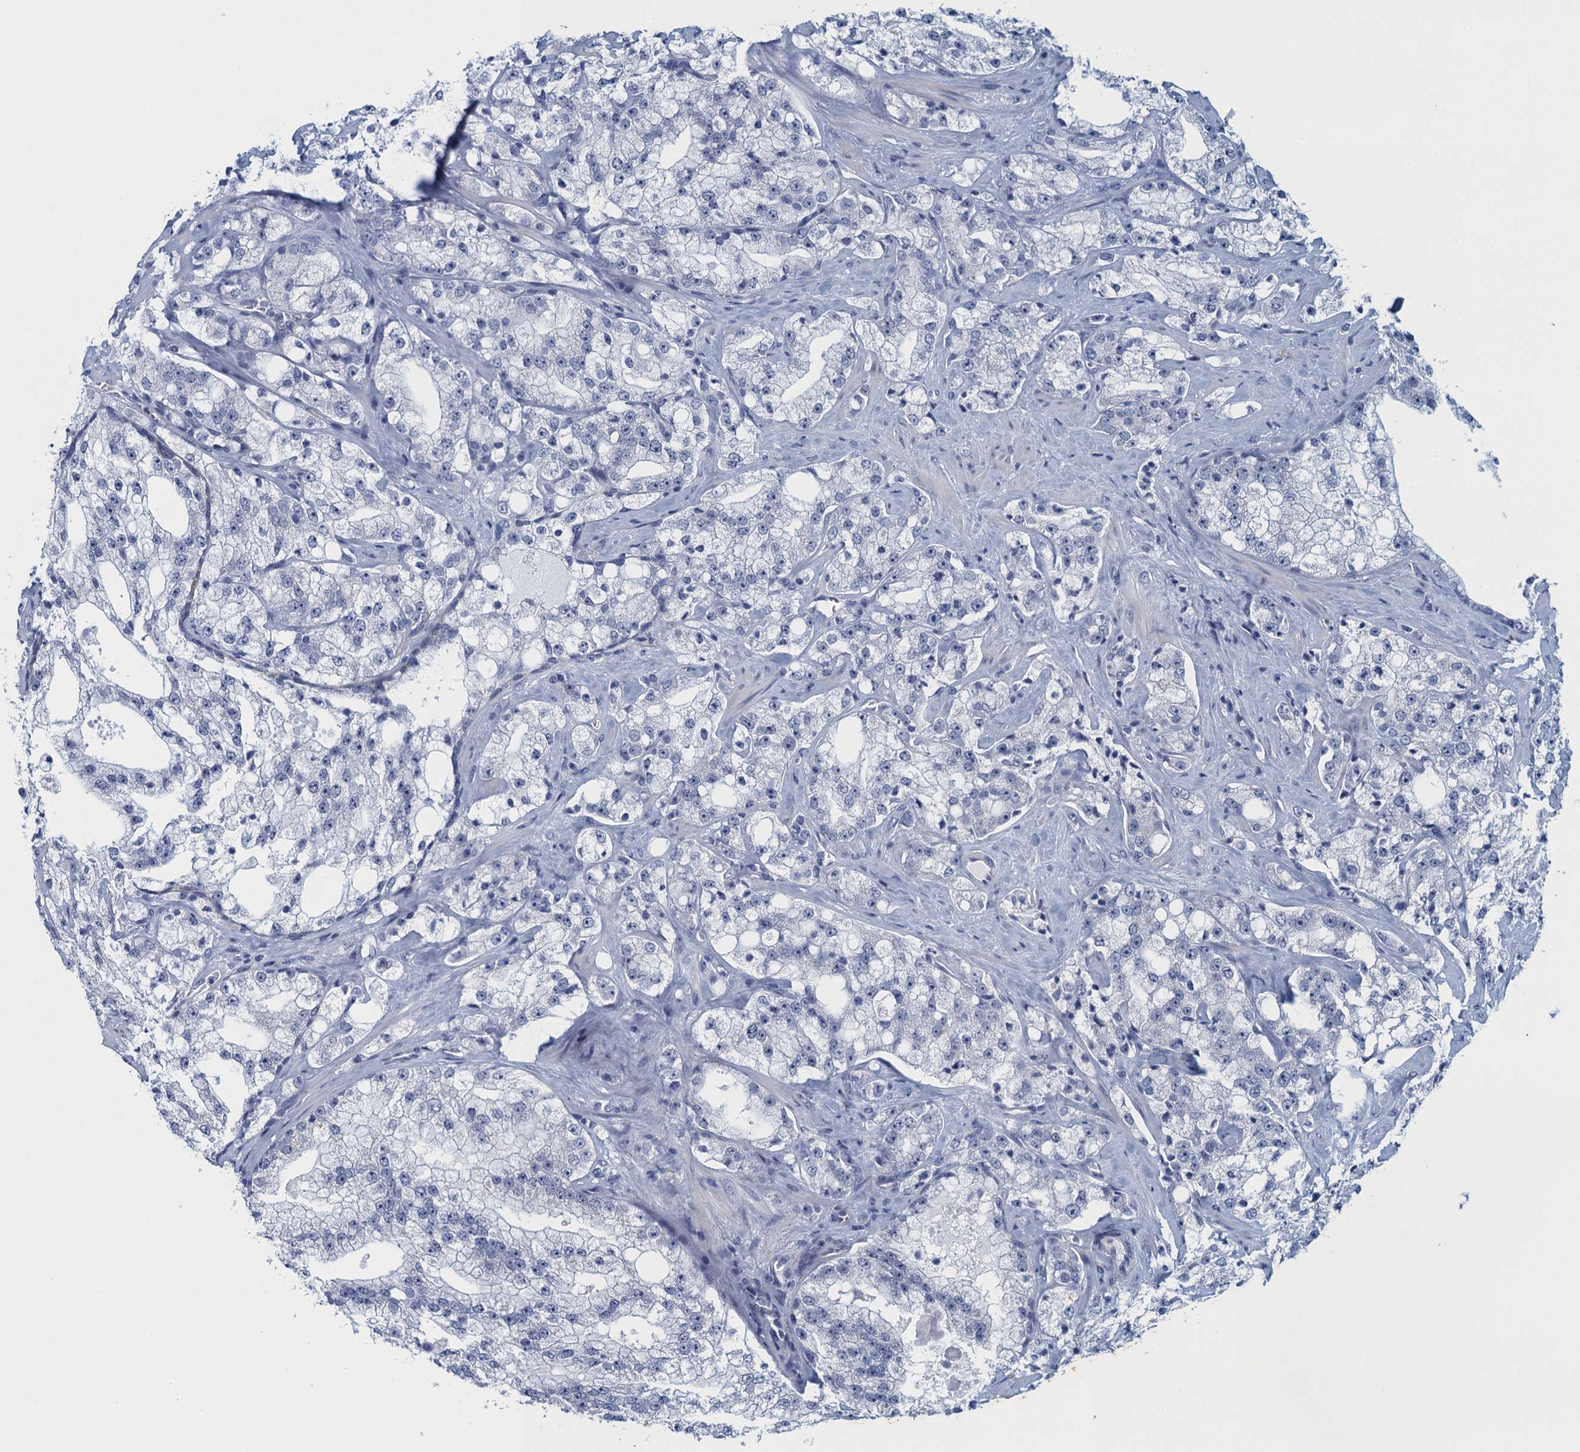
{"staining": {"intensity": "negative", "quantity": "none", "location": "none"}, "tissue": "prostate cancer", "cell_type": "Tumor cells", "image_type": "cancer", "snomed": [{"axis": "morphology", "description": "Adenocarcinoma, High grade"}, {"axis": "topography", "description": "Prostate"}], "caption": "The image shows no significant staining in tumor cells of prostate cancer.", "gene": "ENSG00000131152", "patient": {"sex": "male", "age": 64}}